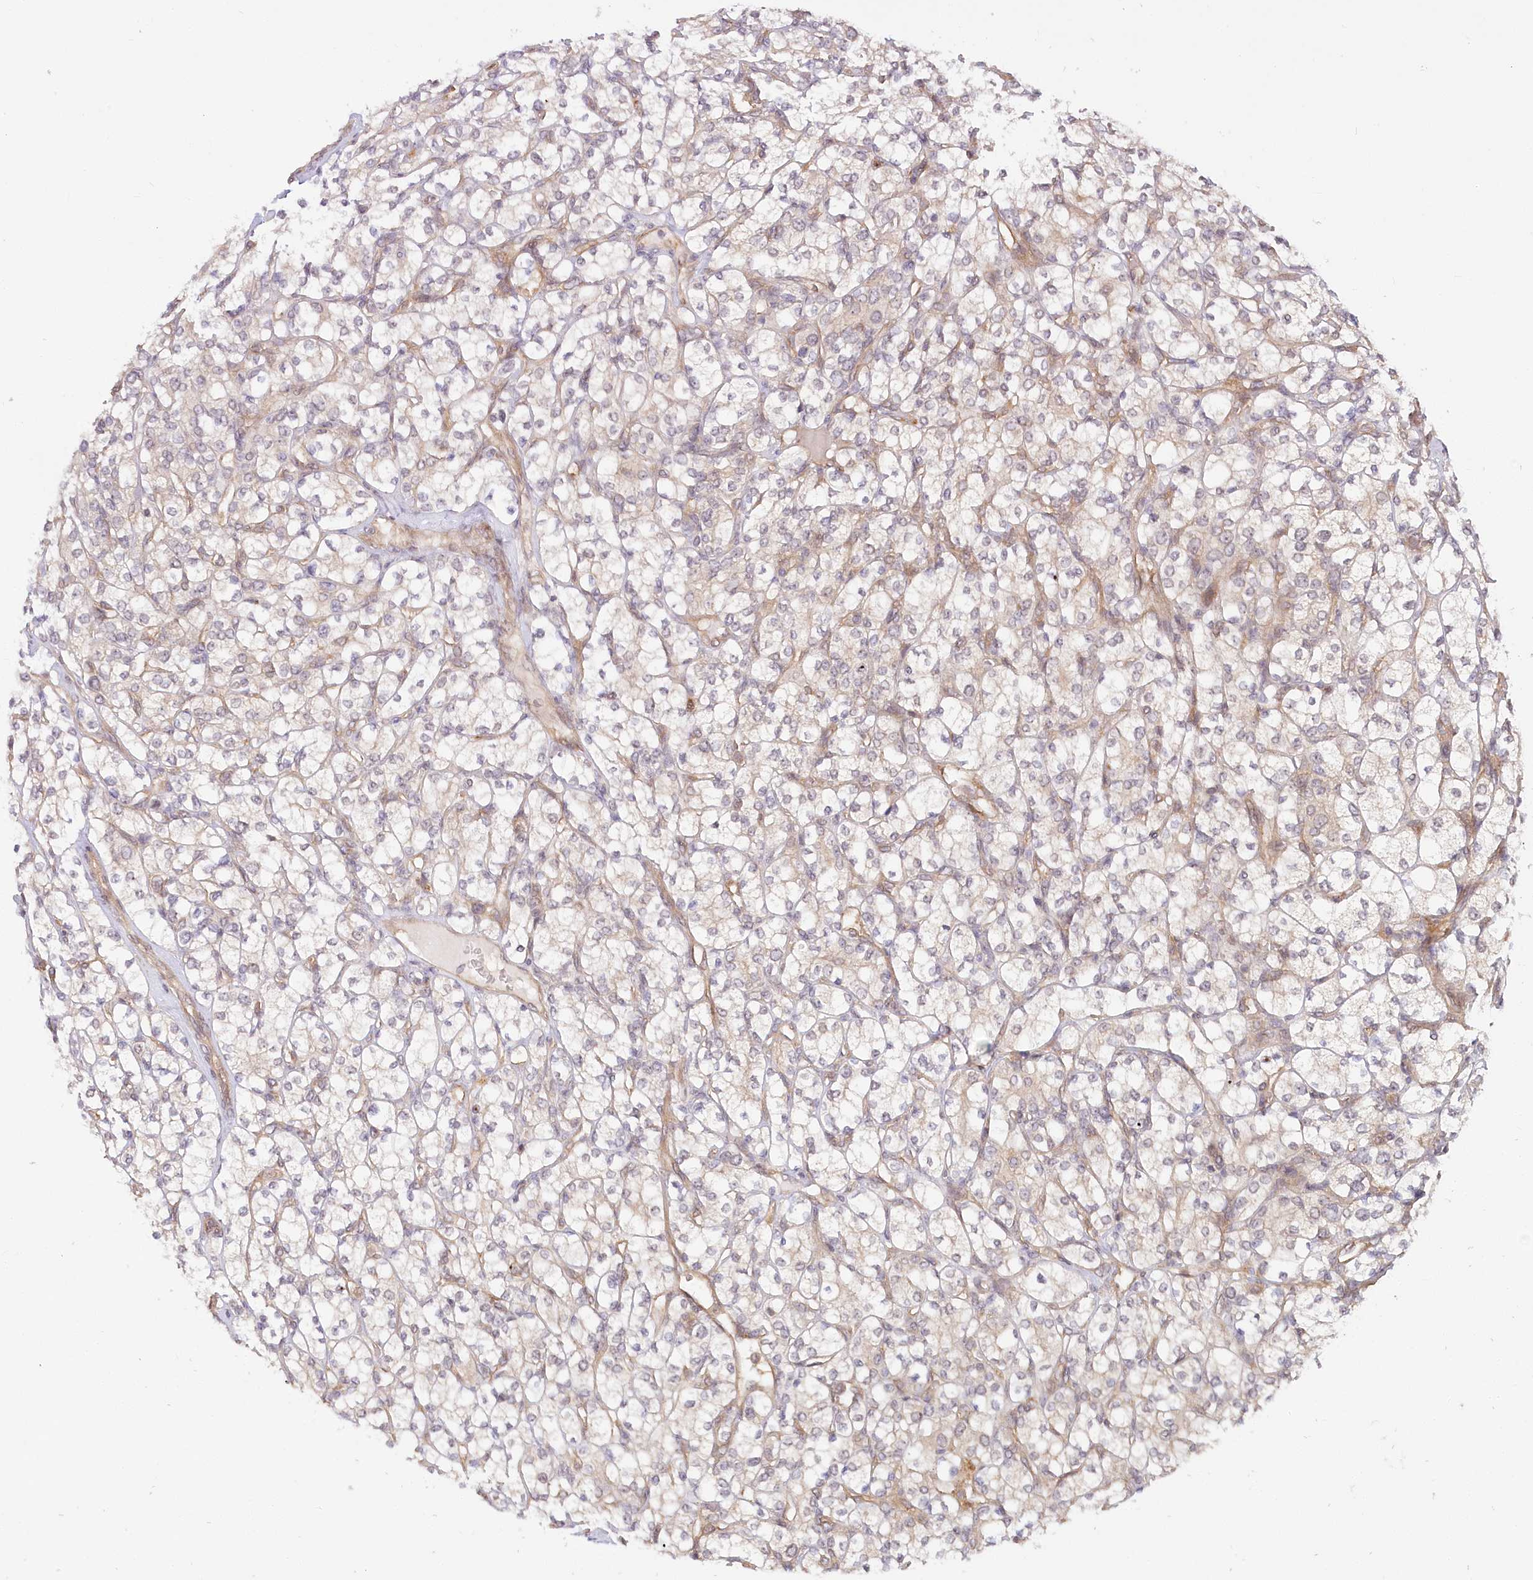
{"staining": {"intensity": "negative", "quantity": "none", "location": "none"}, "tissue": "renal cancer", "cell_type": "Tumor cells", "image_type": "cancer", "snomed": [{"axis": "morphology", "description": "Adenocarcinoma, NOS"}, {"axis": "topography", "description": "Kidney"}], "caption": "Immunohistochemistry (IHC) micrograph of renal cancer (adenocarcinoma) stained for a protein (brown), which displays no positivity in tumor cells.", "gene": "CEP70", "patient": {"sex": "male", "age": 77}}